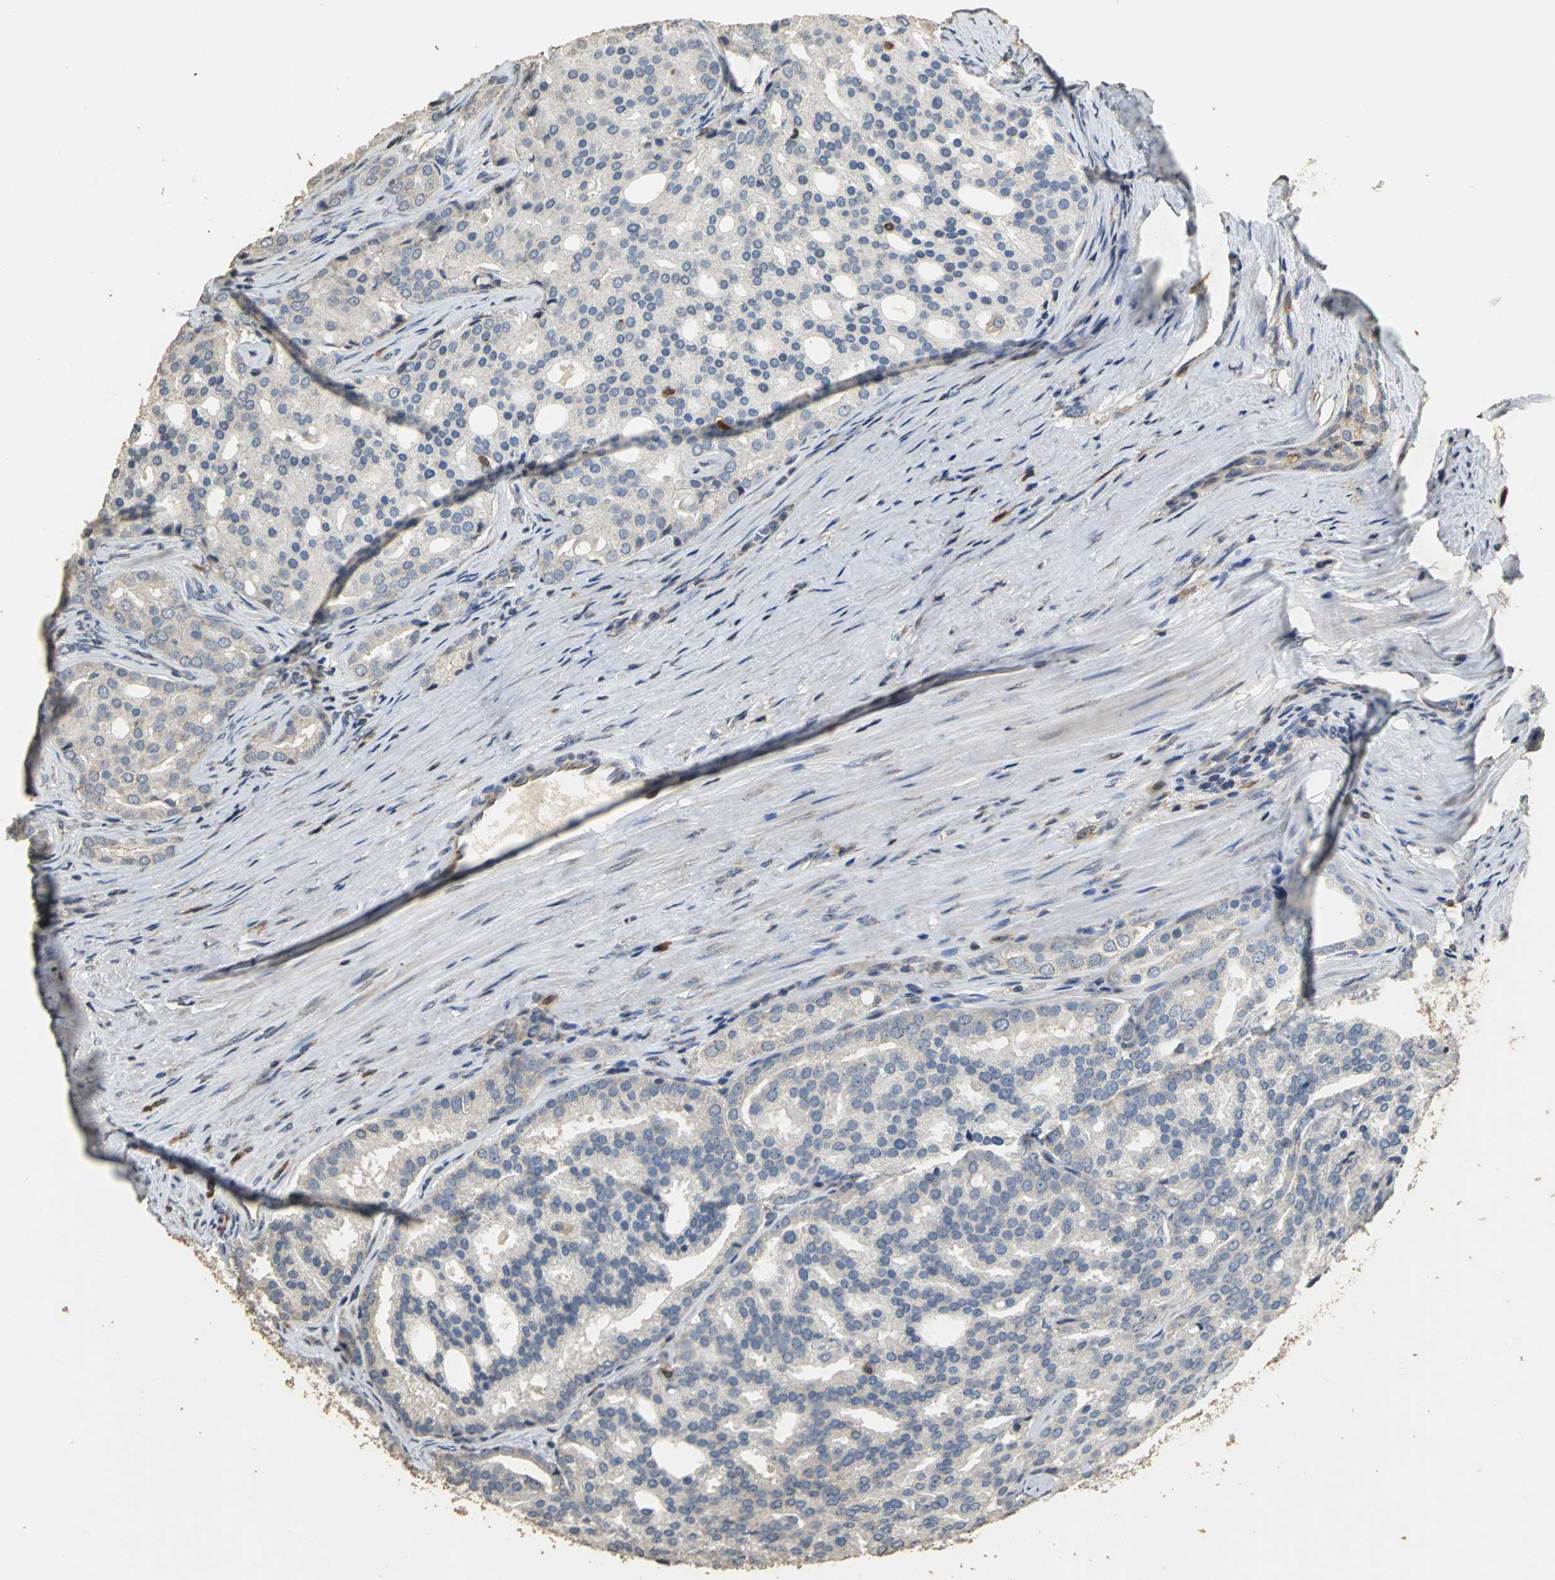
{"staining": {"intensity": "negative", "quantity": "none", "location": "none"}, "tissue": "prostate cancer", "cell_type": "Tumor cells", "image_type": "cancer", "snomed": [{"axis": "morphology", "description": "Adenocarcinoma, High grade"}, {"axis": "topography", "description": "Prostate"}], "caption": "IHC of prostate cancer (adenocarcinoma (high-grade)) exhibits no expression in tumor cells.", "gene": "ACSL4", "patient": {"sex": "male", "age": 64}}